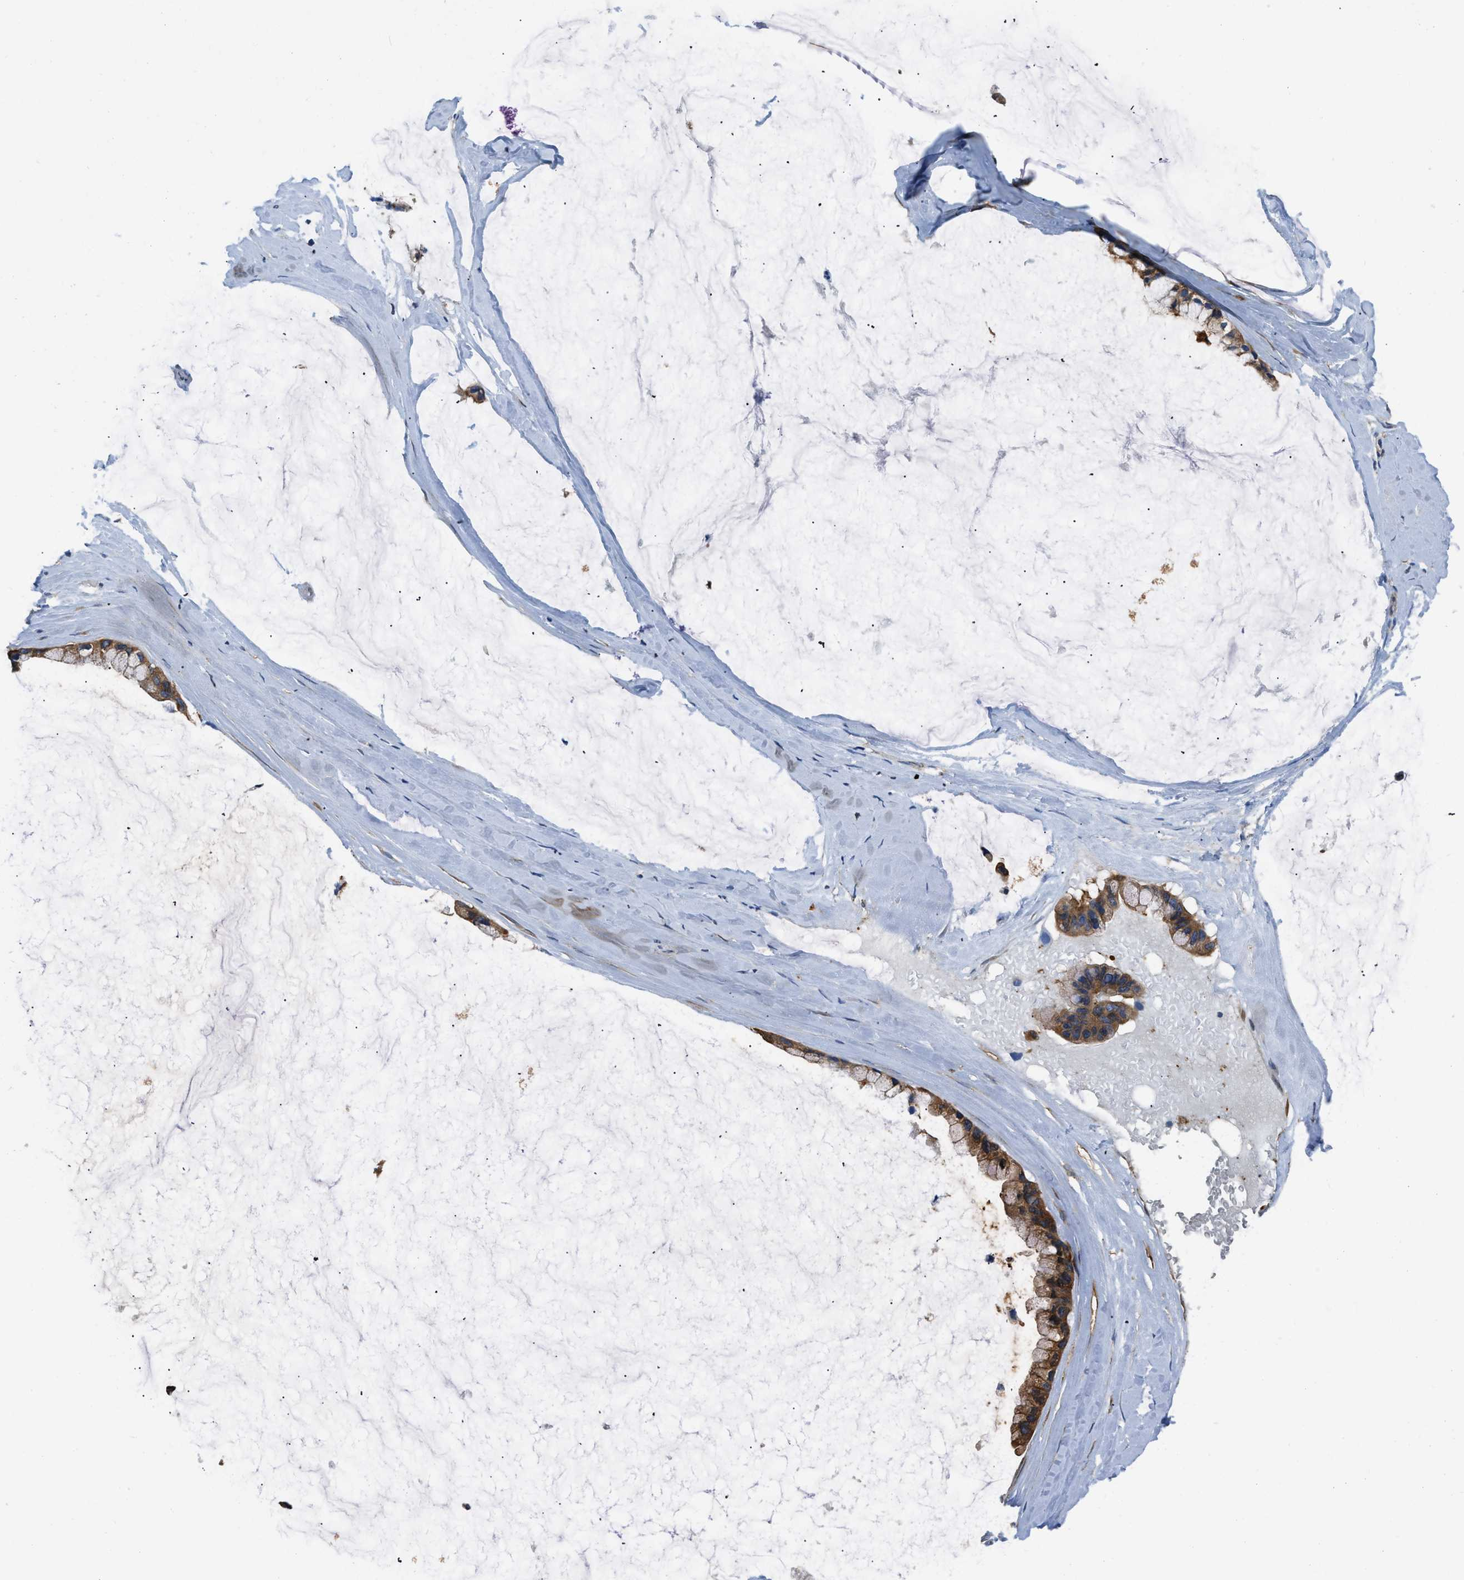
{"staining": {"intensity": "strong", "quantity": ">75%", "location": "cytoplasmic/membranous"}, "tissue": "ovarian cancer", "cell_type": "Tumor cells", "image_type": "cancer", "snomed": [{"axis": "morphology", "description": "Cystadenocarcinoma, mucinous, NOS"}, {"axis": "topography", "description": "Ovary"}], "caption": "Immunohistochemical staining of ovarian cancer (mucinous cystadenocarcinoma) reveals strong cytoplasmic/membranous protein positivity in approximately >75% of tumor cells. The staining was performed using DAB, with brown indicating positive protein expression. Nuclei are stained blue with hematoxylin.", "gene": "PKM", "patient": {"sex": "female", "age": 39}}